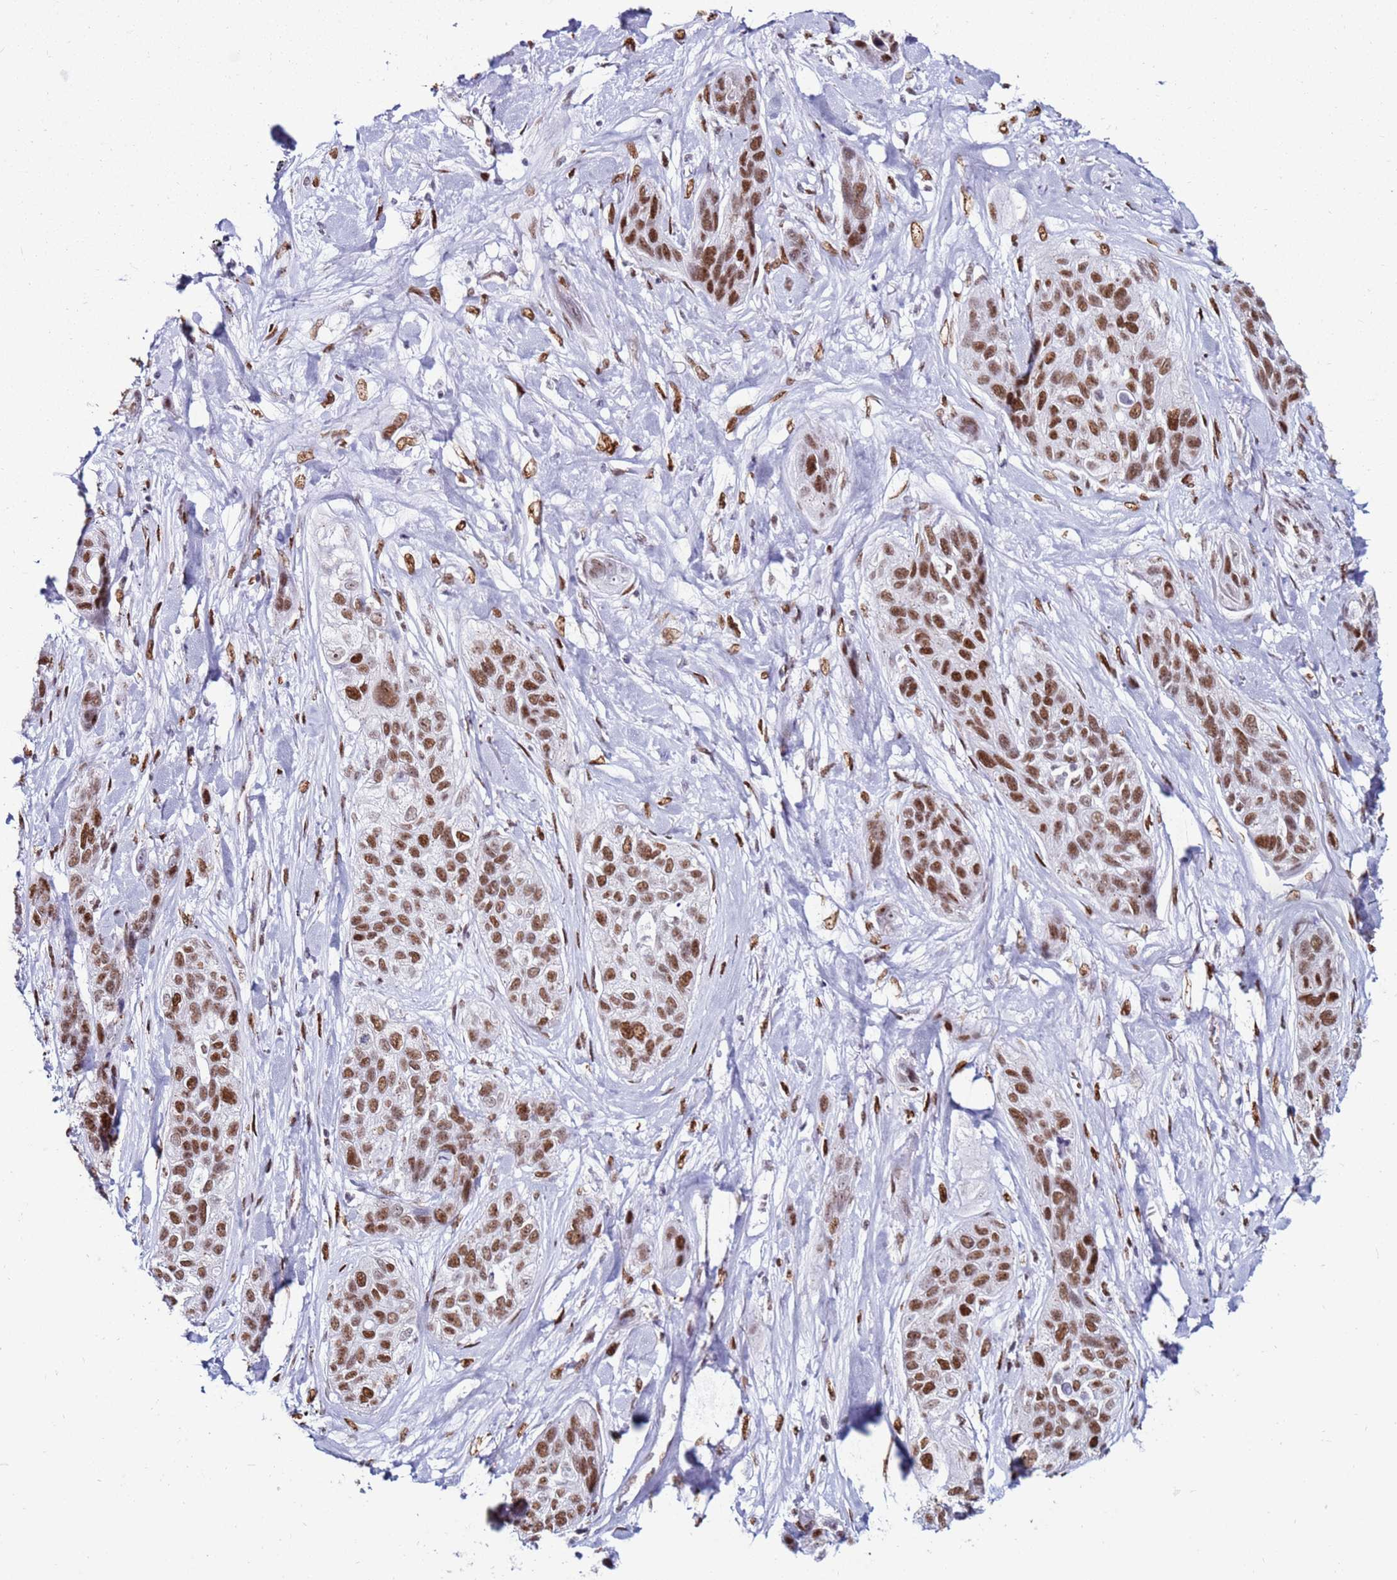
{"staining": {"intensity": "moderate", "quantity": ">75%", "location": "nuclear"}, "tissue": "lung cancer", "cell_type": "Tumor cells", "image_type": "cancer", "snomed": [{"axis": "morphology", "description": "Squamous cell carcinoma, NOS"}, {"axis": "topography", "description": "Lung"}], "caption": "Tumor cells demonstrate medium levels of moderate nuclear expression in about >75% of cells in squamous cell carcinoma (lung). The staining is performed using DAB (3,3'-diaminobenzidine) brown chromogen to label protein expression. The nuclei are counter-stained blue using hematoxylin.", "gene": "KPNA4", "patient": {"sex": "female", "age": 70}}